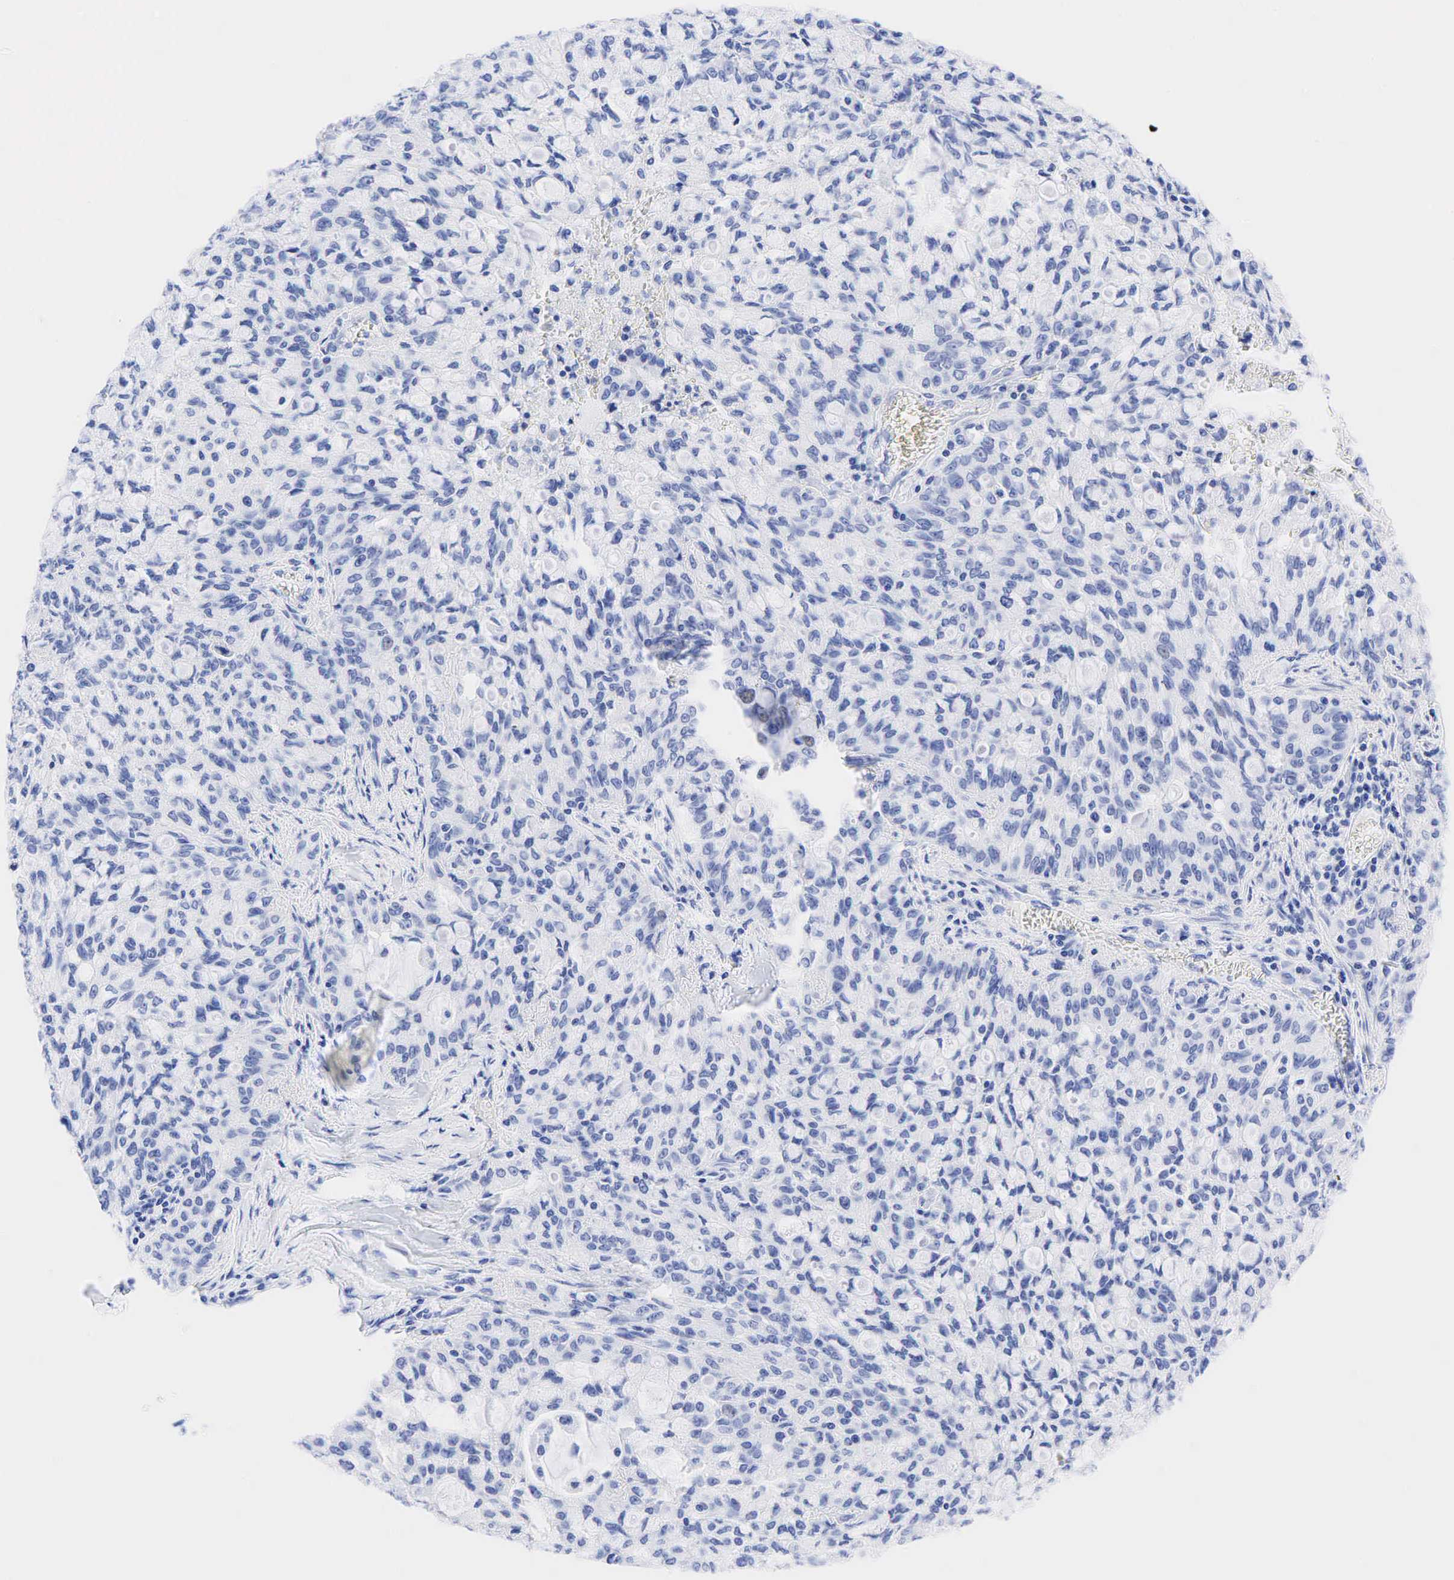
{"staining": {"intensity": "negative", "quantity": "none", "location": "none"}, "tissue": "lung cancer", "cell_type": "Tumor cells", "image_type": "cancer", "snomed": [{"axis": "morphology", "description": "Adenocarcinoma, NOS"}, {"axis": "topography", "description": "Lung"}], "caption": "The histopathology image exhibits no significant staining in tumor cells of lung cancer.", "gene": "CHGA", "patient": {"sex": "female", "age": 44}}